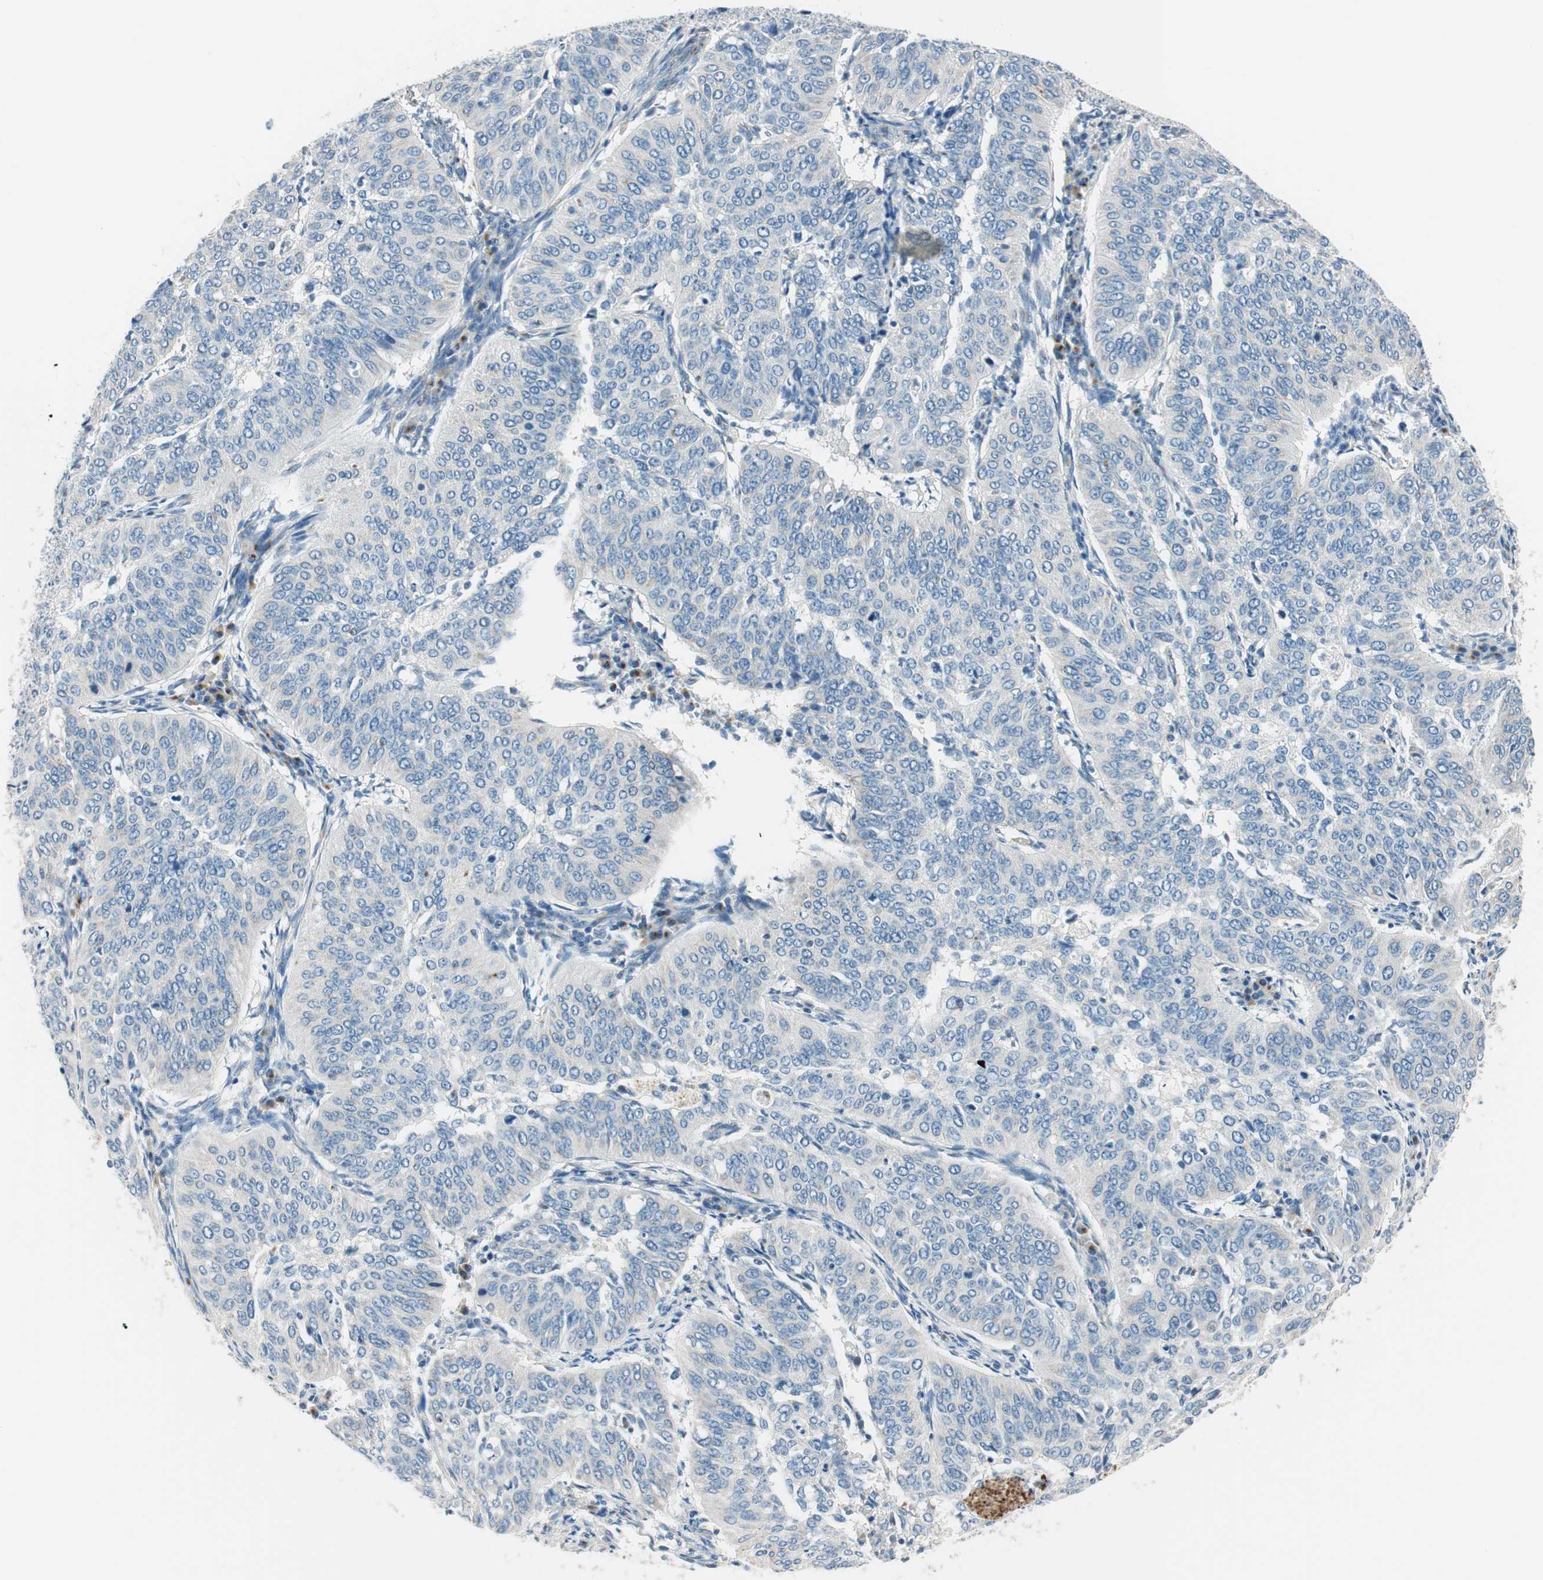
{"staining": {"intensity": "negative", "quantity": "none", "location": "none"}, "tissue": "cervical cancer", "cell_type": "Tumor cells", "image_type": "cancer", "snomed": [{"axis": "morphology", "description": "Normal tissue, NOS"}, {"axis": "morphology", "description": "Squamous cell carcinoma, NOS"}, {"axis": "topography", "description": "Cervix"}], "caption": "An immunohistochemistry (IHC) micrograph of cervical cancer is shown. There is no staining in tumor cells of cervical cancer. Brightfield microscopy of immunohistochemistry (IHC) stained with DAB (3,3'-diaminobenzidine) (brown) and hematoxylin (blue), captured at high magnification.", "gene": "TMF1", "patient": {"sex": "female", "age": 39}}